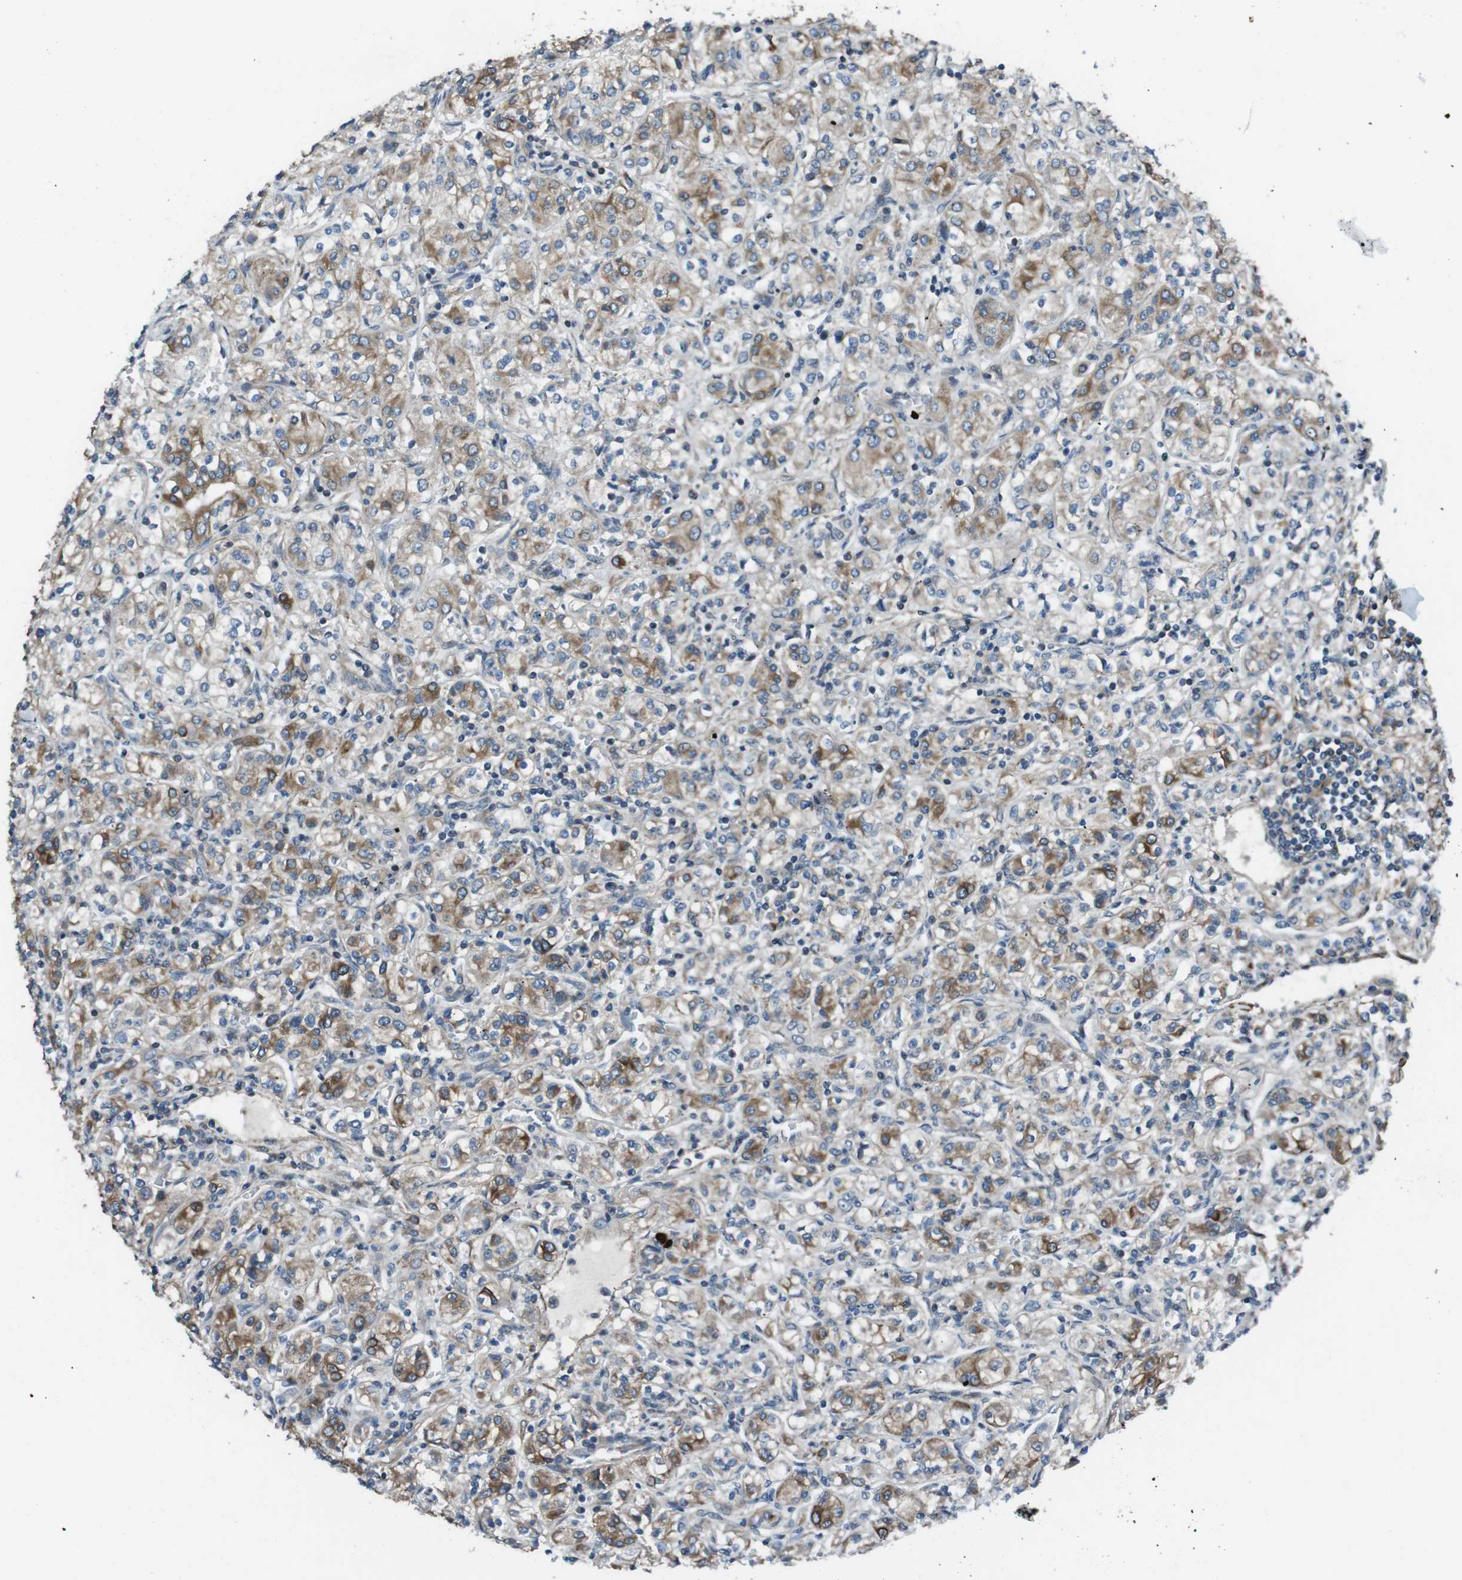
{"staining": {"intensity": "moderate", "quantity": "25%-75%", "location": "cytoplasmic/membranous"}, "tissue": "renal cancer", "cell_type": "Tumor cells", "image_type": "cancer", "snomed": [{"axis": "morphology", "description": "Adenocarcinoma, NOS"}, {"axis": "topography", "description": "Kidney"}], "caption": "Immunohistochemical staining of renal cancer (adenocarcinoma) reveals medium levels of moderate cytoplasmic/membranous protein staining in about 25%-75% of tumor cells.", "gene": "FAM174B", "patient": {"sex": "male", "age": 77}}